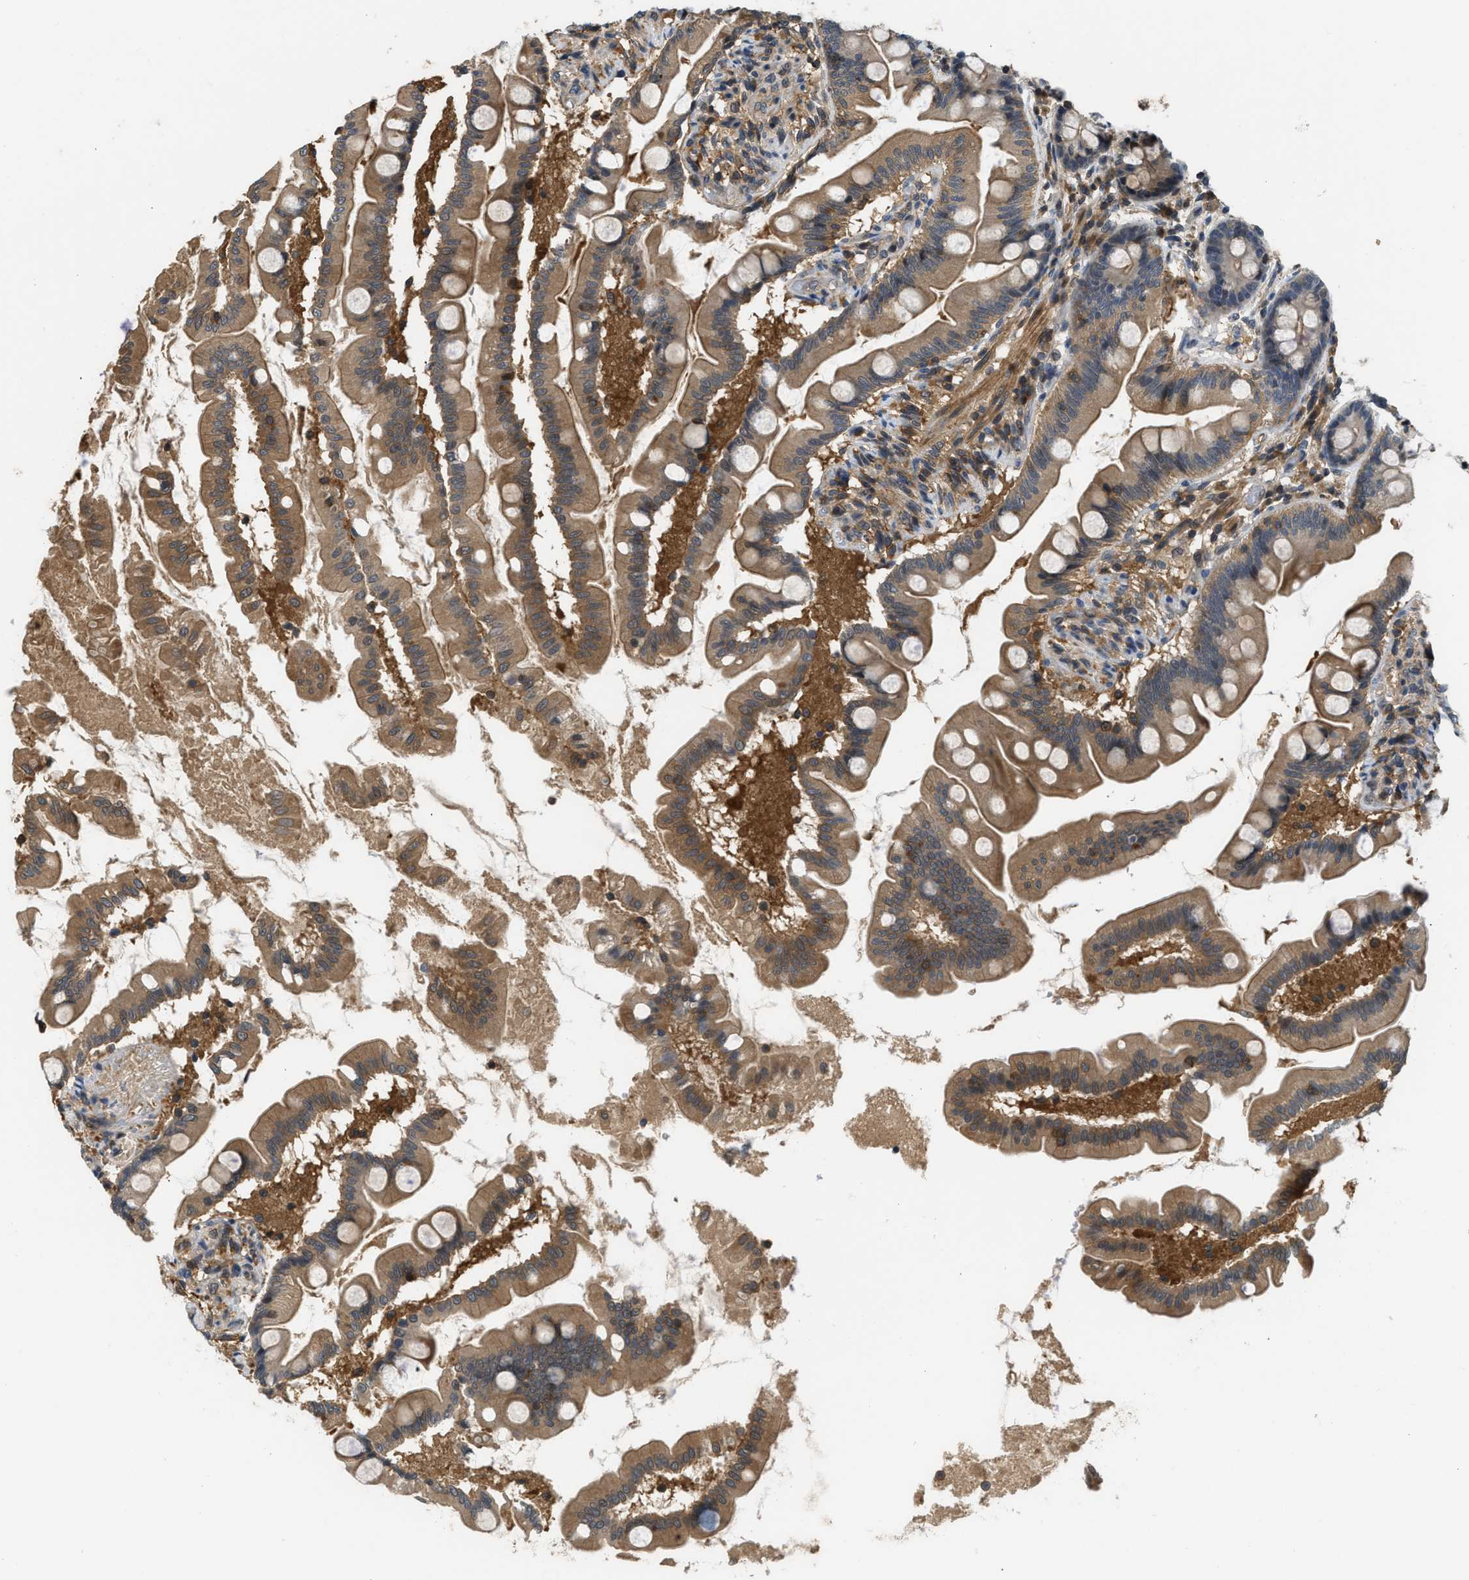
{"staining": {"intensity": "moderate", "quantity": ">75%", "location": "cytoplasmic/membranous"}, "tissue": "small intestine", "cell_type": "Glandular cells", "image_type": "normal", "snomed": [{"axis": "morphology", "description": "Normal tissue, NOS"}, {"axis": "topography", "description": "Small intestine"}], "caption": "DAB (3,3'-diaminobenzidine) immunohistochemical staining of benign small intestine shows moderate cytoplasmic/membranous protein positivity in about >75% of glandular cells.", "gene": "TES", "patient": {"sex": "female", "age": 56}}